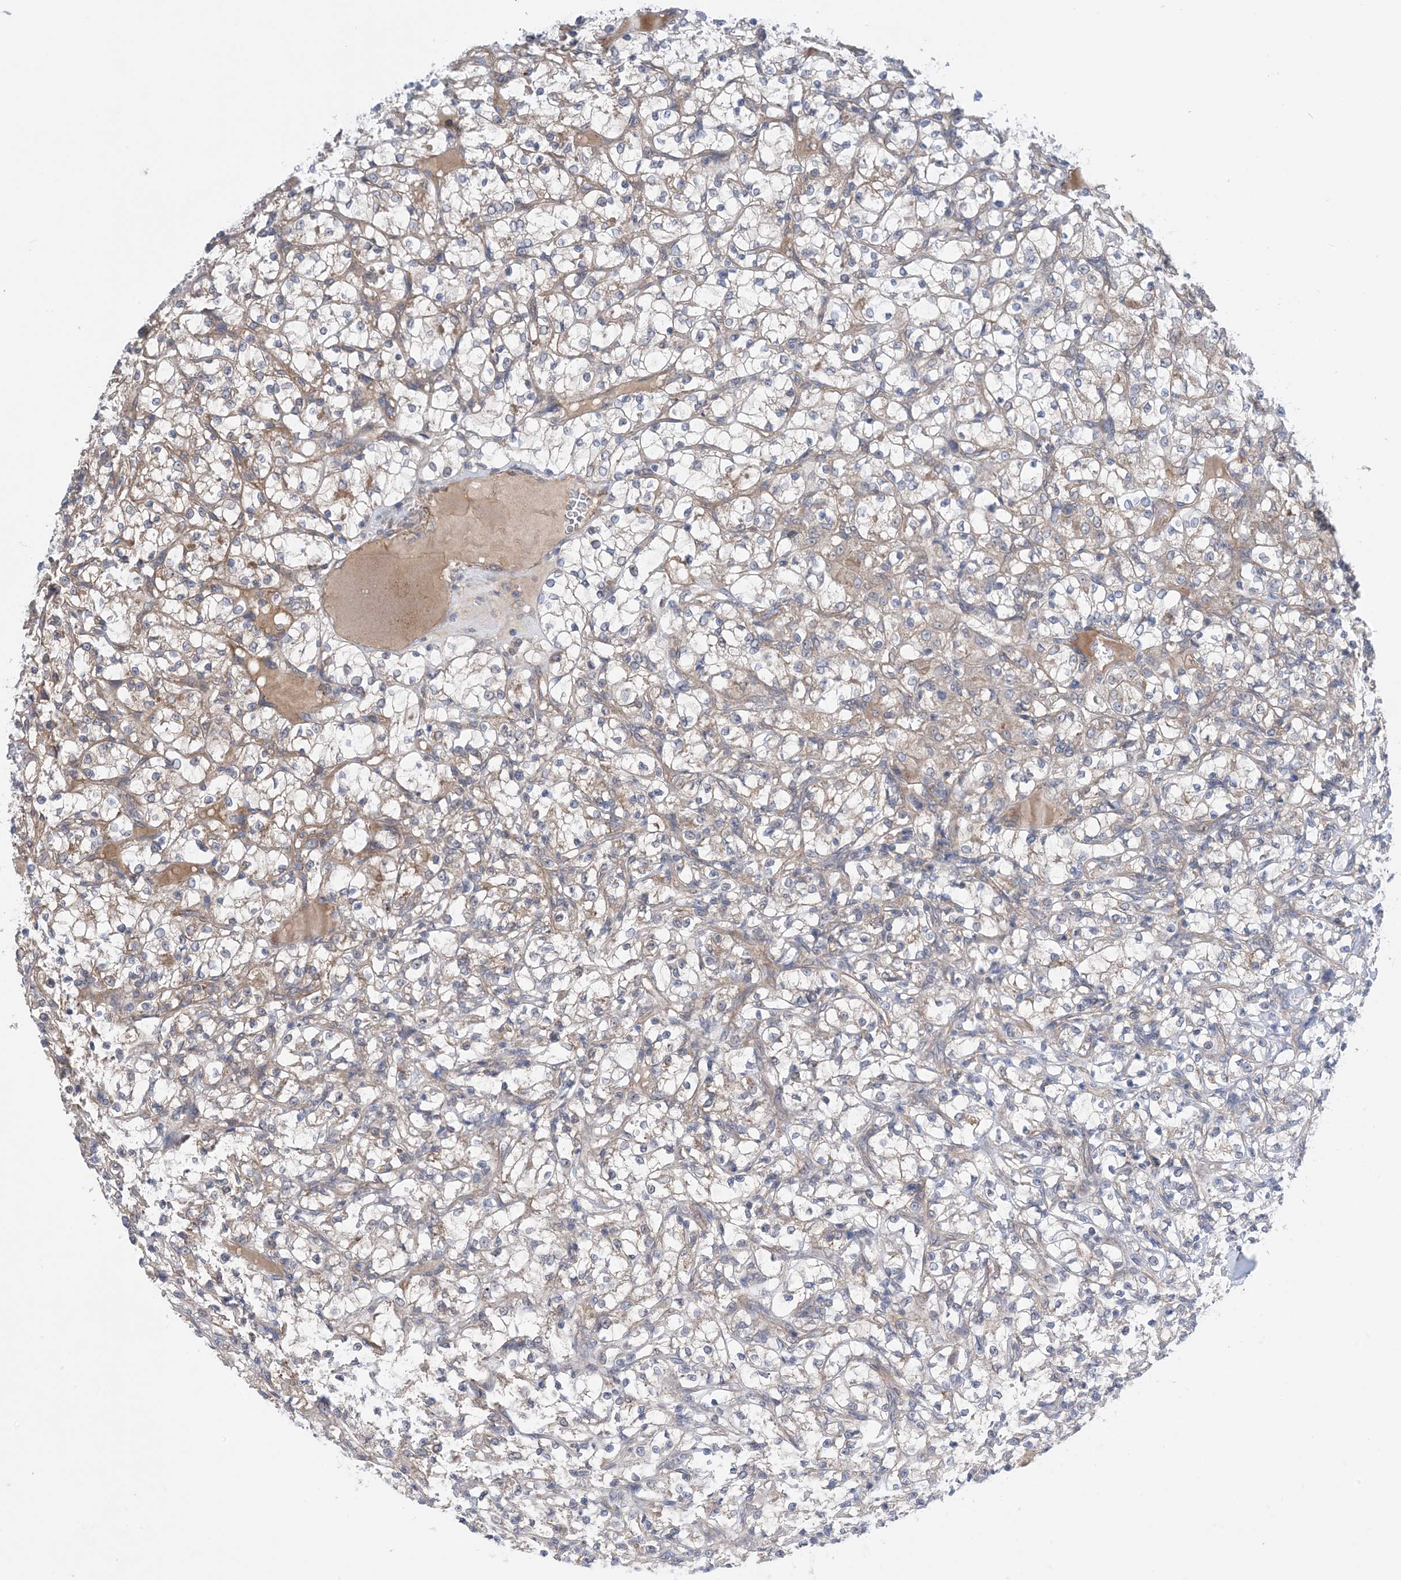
{"staining": {"intensity": "weak", "quantity": "25%-75%", "location": "cytoplasmic/membranous"}, "tissue": "renal cancer", "cell_type": "Tumor cells", "image_type": "cancer", "snomed": [{"axis": "morphology", "description": "Adenocarcinoma, NOS"}, {"axis": "topography", "description": "Kidney"}], "caption": "Human adenocarcinoma (renal) stained for a protein (brown) displays weak cytoplasmic/membranous positive positivity in approximately 25%-75% of tumor cells.", "gene": "EHBP1", "patient": {"sex": "female", "age": 69}}